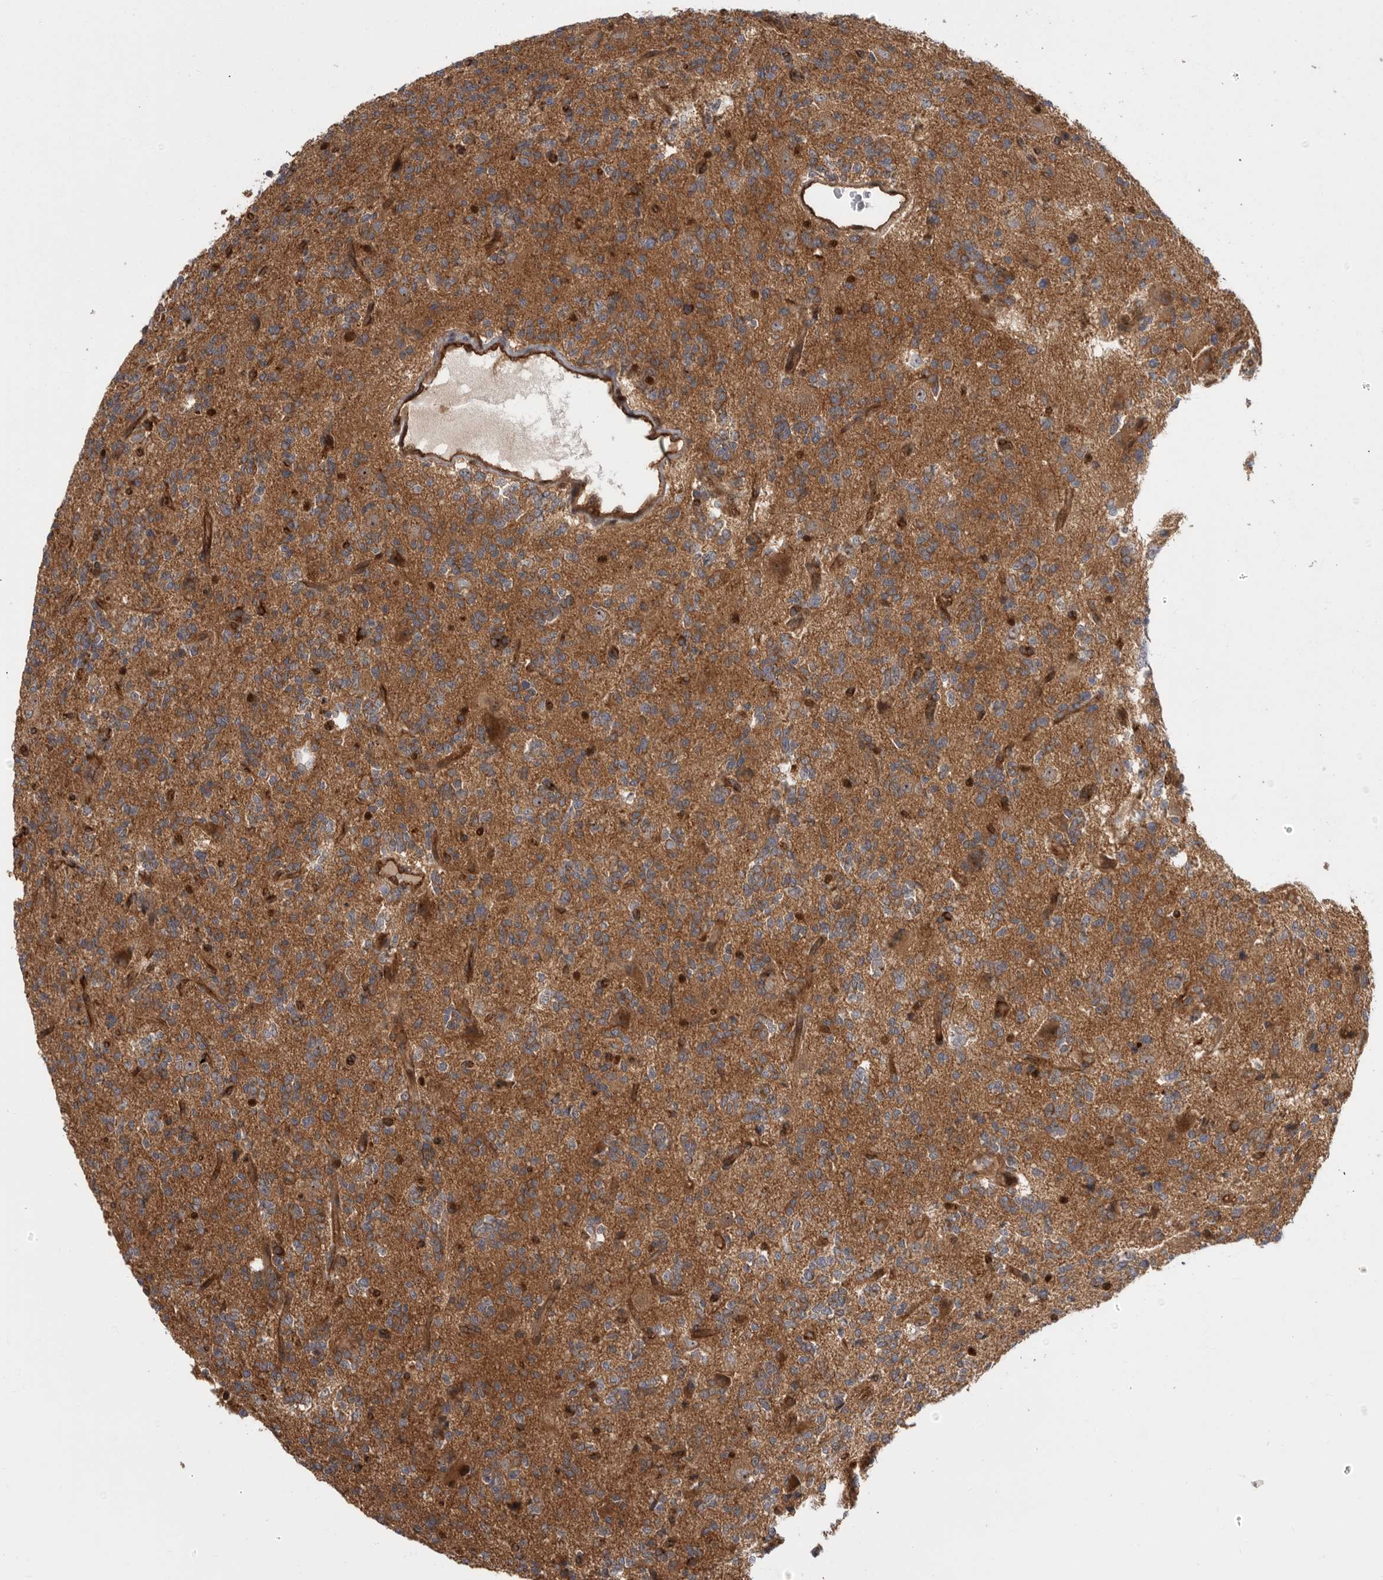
{"staining": {"intensity": "moderate", "quantity": ">75%", "location": "cytoplasmic/membranous"}, "tissue": "glioma", "cell_type": "Tumor cells", "image_type": "cancer", "snomed": [{"axis": "morphology", "description": "Glioma, malignant, High grade"}, {"axis": "topography", "description": "Brain"}], "caption": "The histopathology image displays a brown stain indicating the presence of a protein in the cytoplasmic/membranous of tumor cells in malignant glioma (high-grade).", "gene": "DHDDS", "patient": {"sex": "female", "age": 62}}